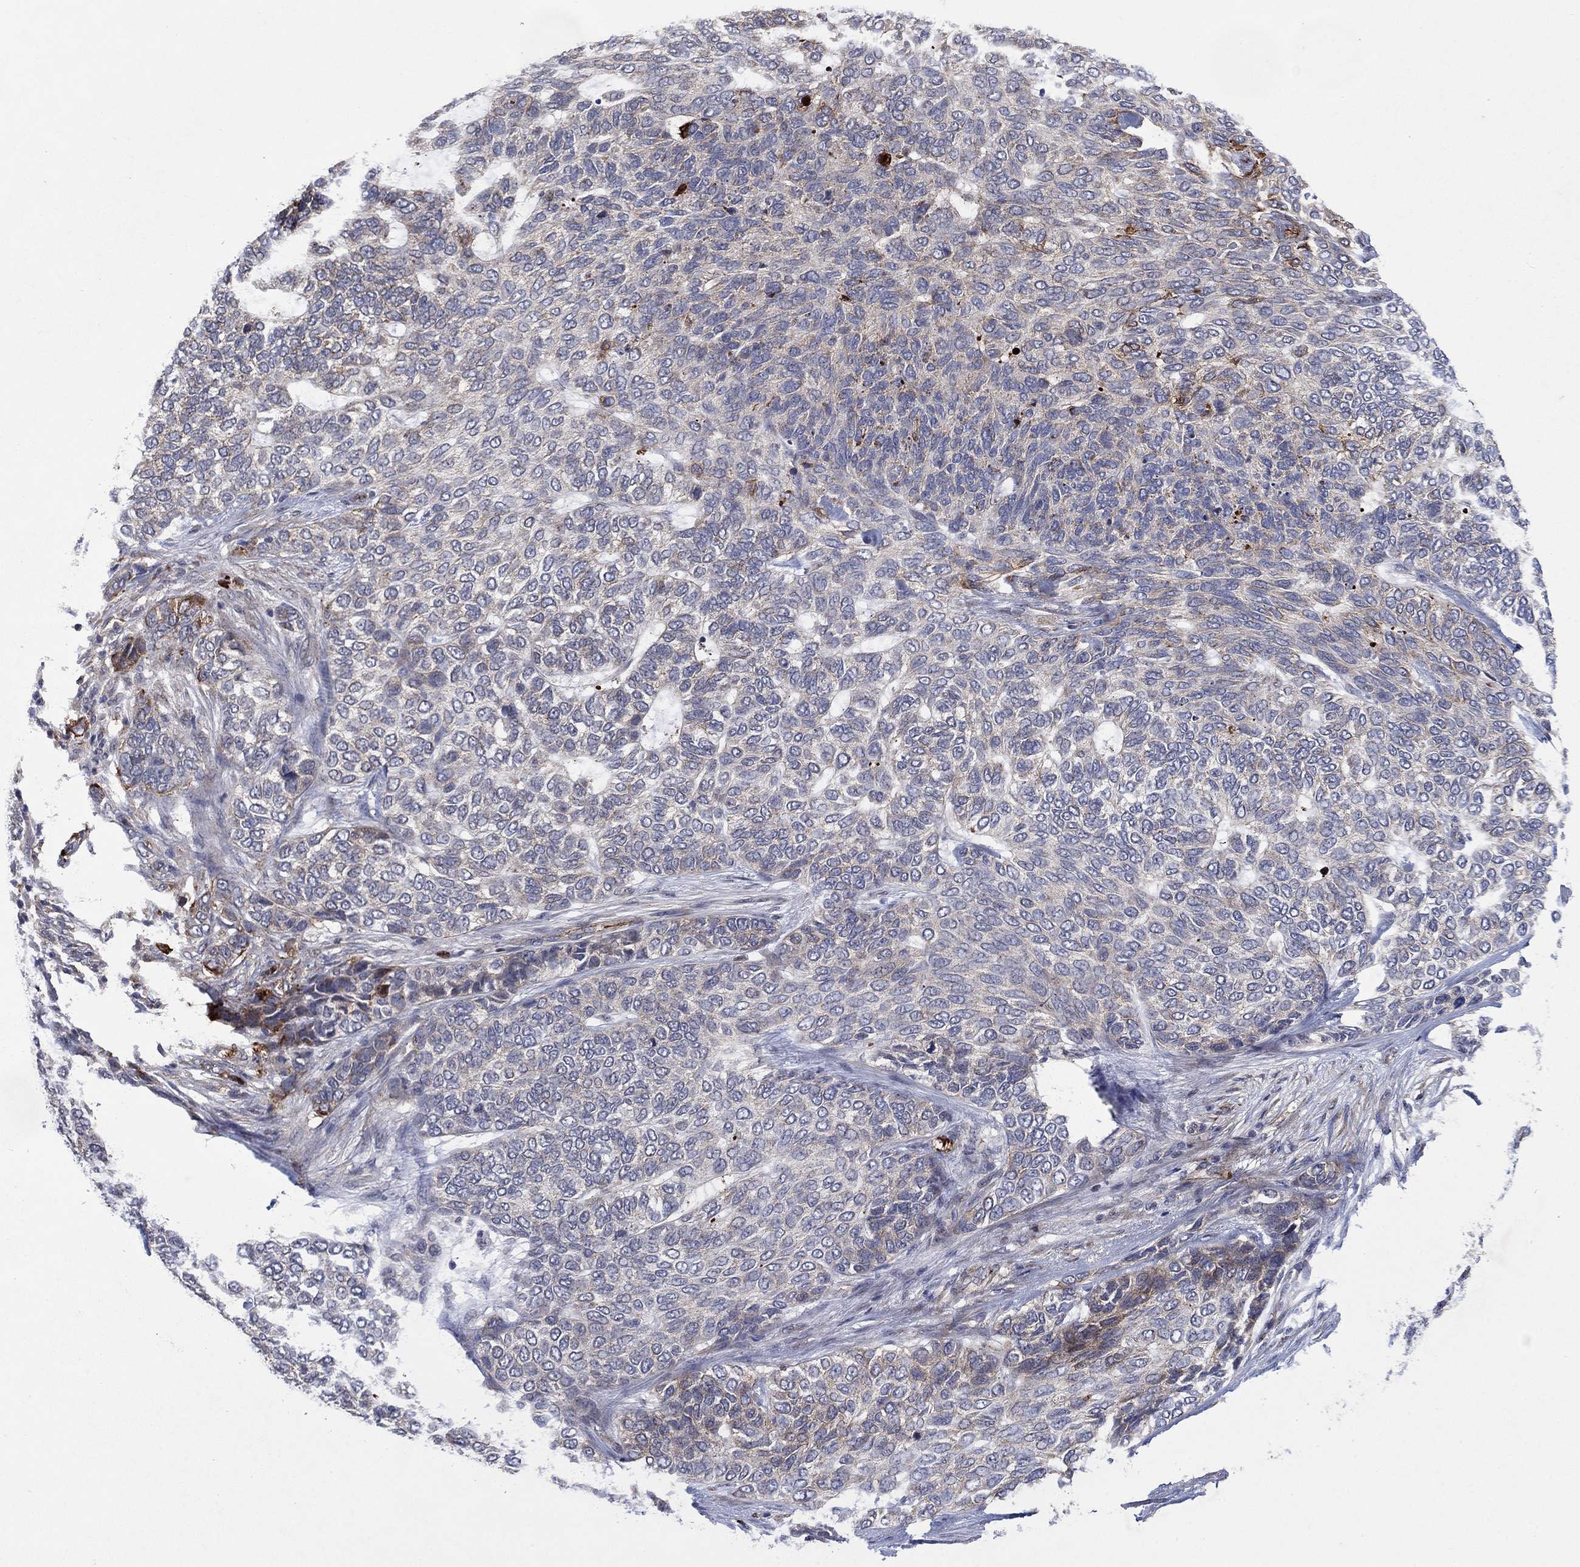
{"staining": {"intensity": "strong", "quantity": "<25%", "location": "cytoplasmic/membranous"}, "tissue": "skin cancer", "cell_type": "Tumor cells", "image_type": "cancer", "snomed": [{"axis": "morphology", "description": "Basal cell carcinoma"}, {"axis": "topography", "description": "Skin"}], "caption": "Strong cytoplasmic/membranous expression is present in about <25% of tumor cells in skin cancer (basal cell carcinoma). (Brightfield microscopy of DAB IHC at high magnification).", "gene": "SDC1", "patient": {"sex": "female", "age": 65}}